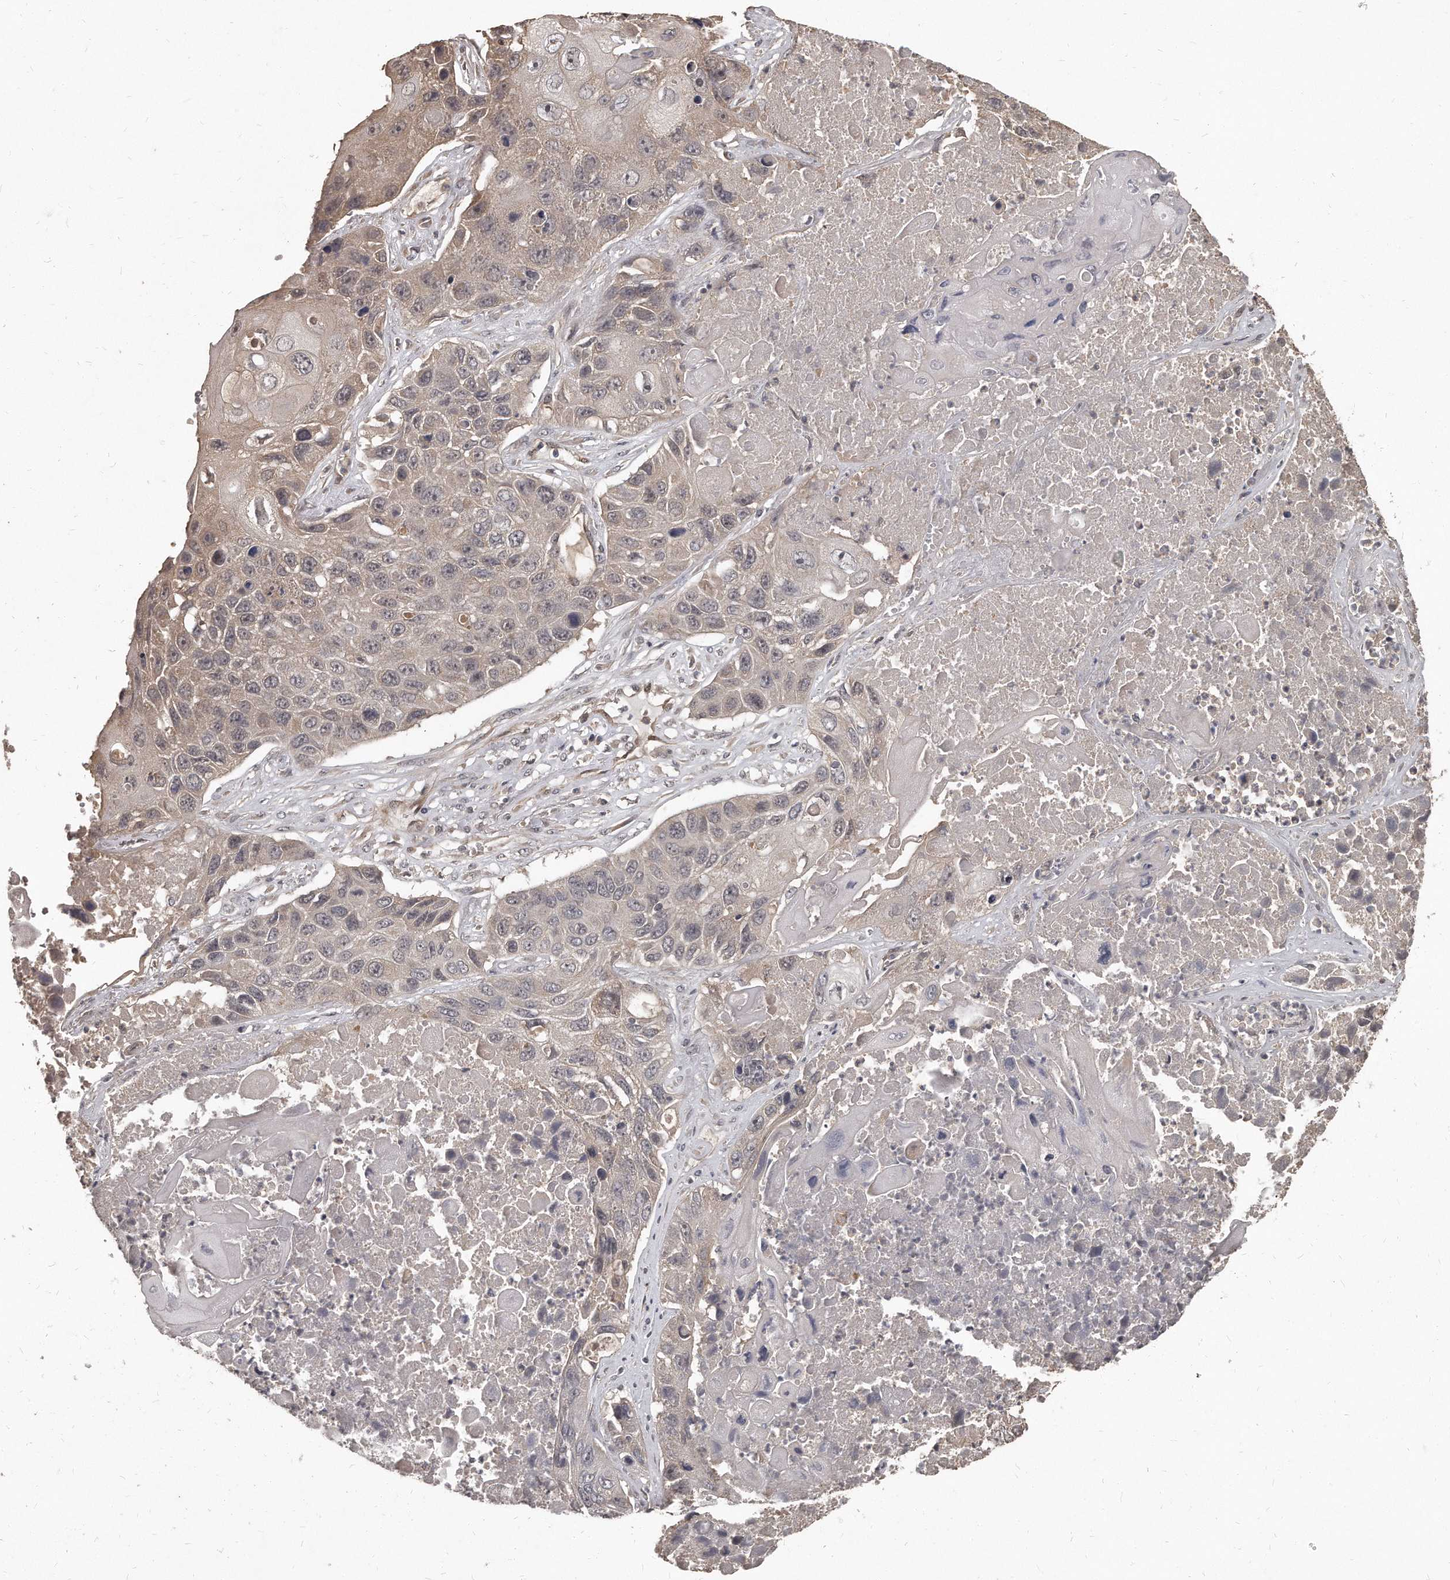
{"staining": {"intensity": "negative", "quantity": "none", "location": "none"}, "tissue": "lung cancer", "cell_type": "Tumor cells", "image_type": "cancer", "snomed": [{"axis": "morphology", "description": "Squamous cell carcinoma, NOS"}, {"axis": "topography", "description": "Lung"}], "caption": "Lung cancer stained for a protein using immunohistochemistry shows no expression tumor cells.", "gene": "GRB10", "patient": {"sex": "male", "age": 61}}